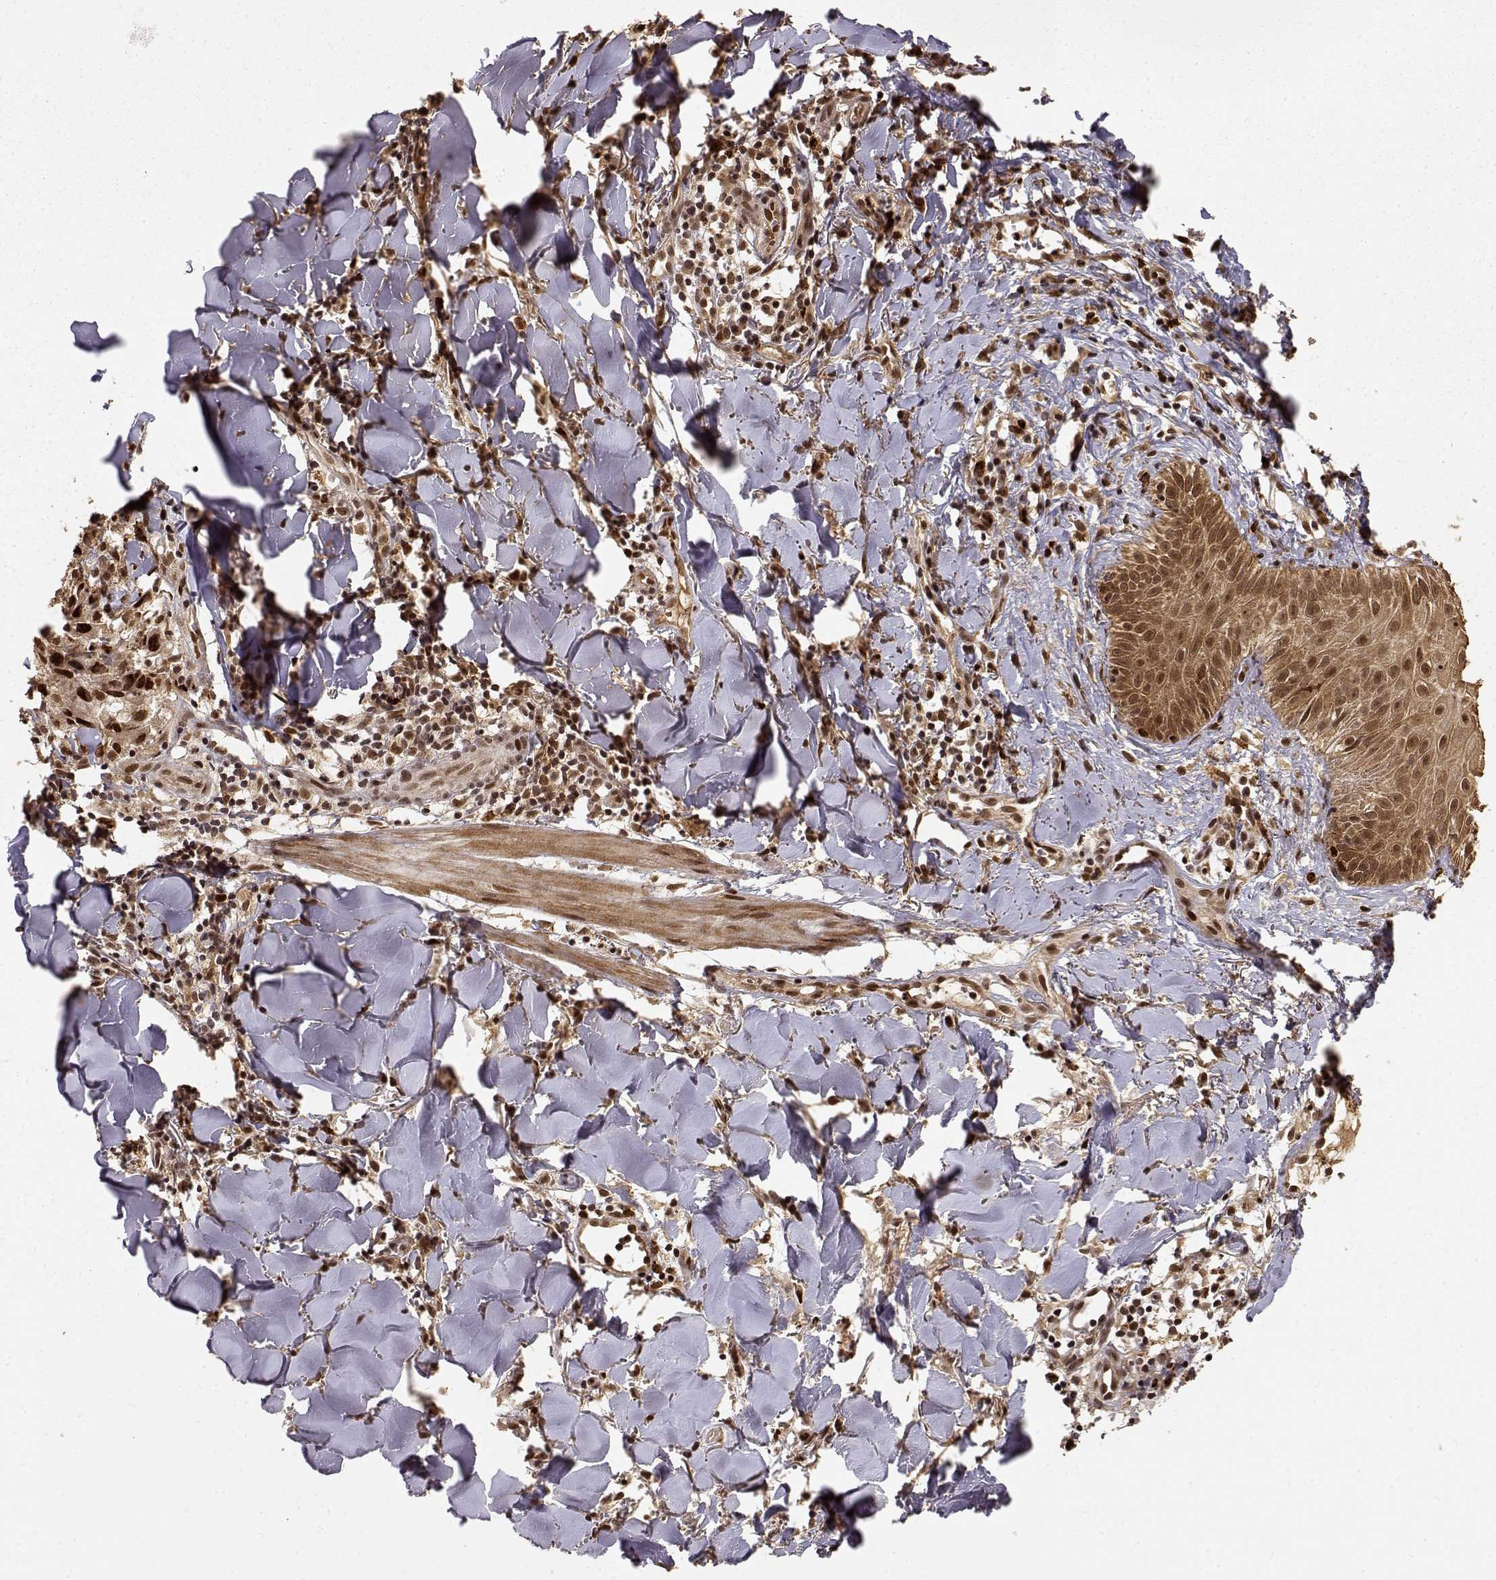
{"staining": {"intensity": "strong", "quantity": ">75%", "location": "cytoplasmic/membranous,nuclear"}, "tissue": "melanoma", "cell_type": "Tumor cells", "image_type": "cancer", "snomed": [{"axis": "morphology", "description": "Malignant melanoma, NOS"}, {"axis": "topography", "description": "Skin"}], "caption": "DAB (3,3'-diaminobenzidine) immunohistochemical staining of human malignant melanoma reveals strong cytoplasmic/membranous and nuclear protein staining in approximately >75% of tumor cells.", "gene": "MAEA", "patient": {"sex": "male", "age": 51}}